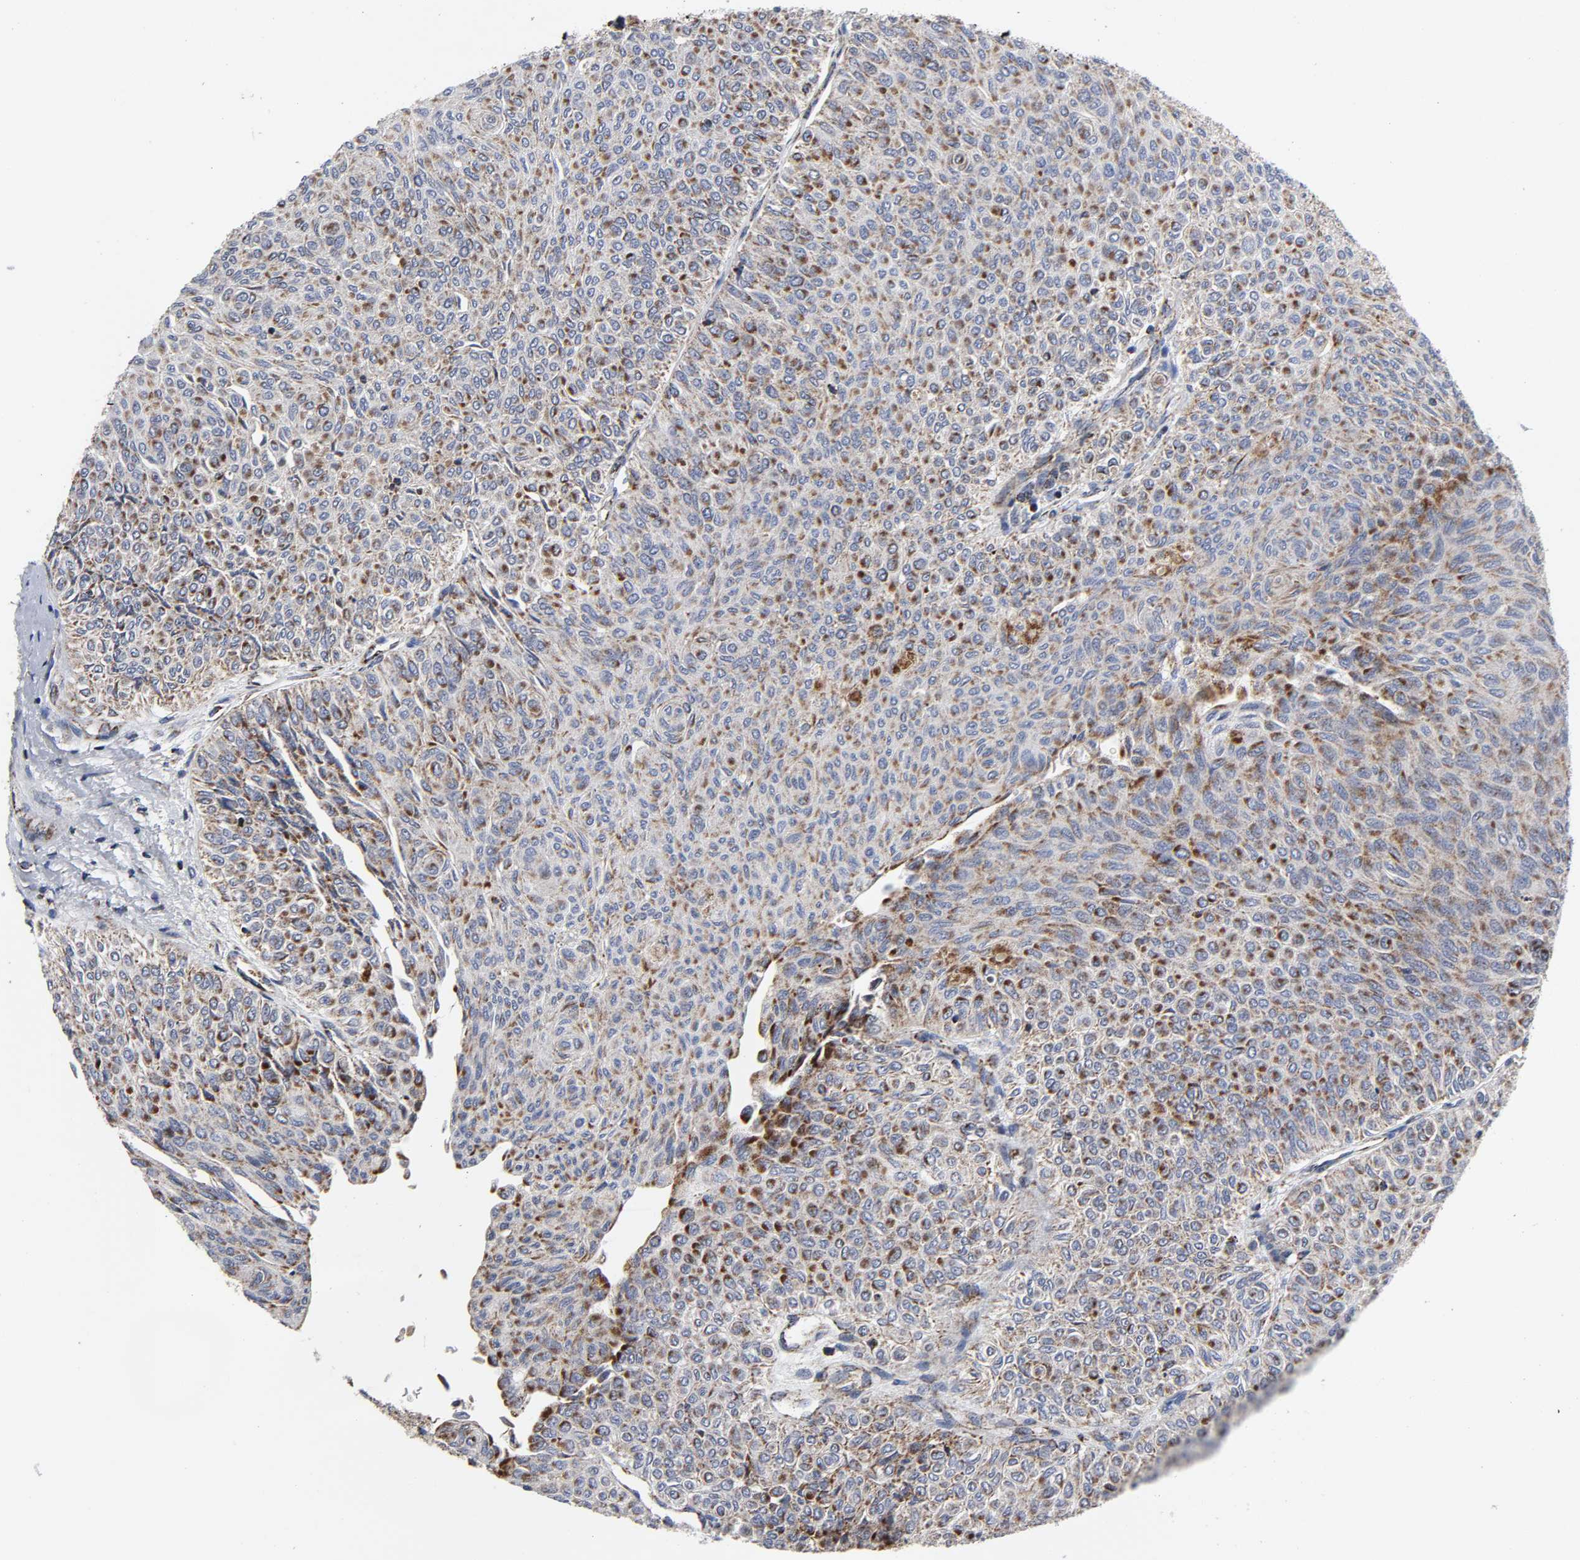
{"staining": {"intensity": "moderate", "quantity": ">75%", "location": "cytoplasmic/membranous"}, "tissue": "urothelial cancer", "cell_type": "Tumor cells", "image_type": "cancer", "snomed": [{"axis": "morphology", "description": "Urothelial carcinoma, Low grade"}, {"axis": "topography", "description": "Urinary bladder"}], "caption": "A brown stain highlights moderate cytoplasmic/membranous expression of a protein in human urothelial cancer tumor cells. (DAB (3,3'-diaminobenzidine) IHC, brown staining for protein, blue staining for nuclei).", "gene": "AOPEP", "patient": {"sex": "male", "age": 78}}